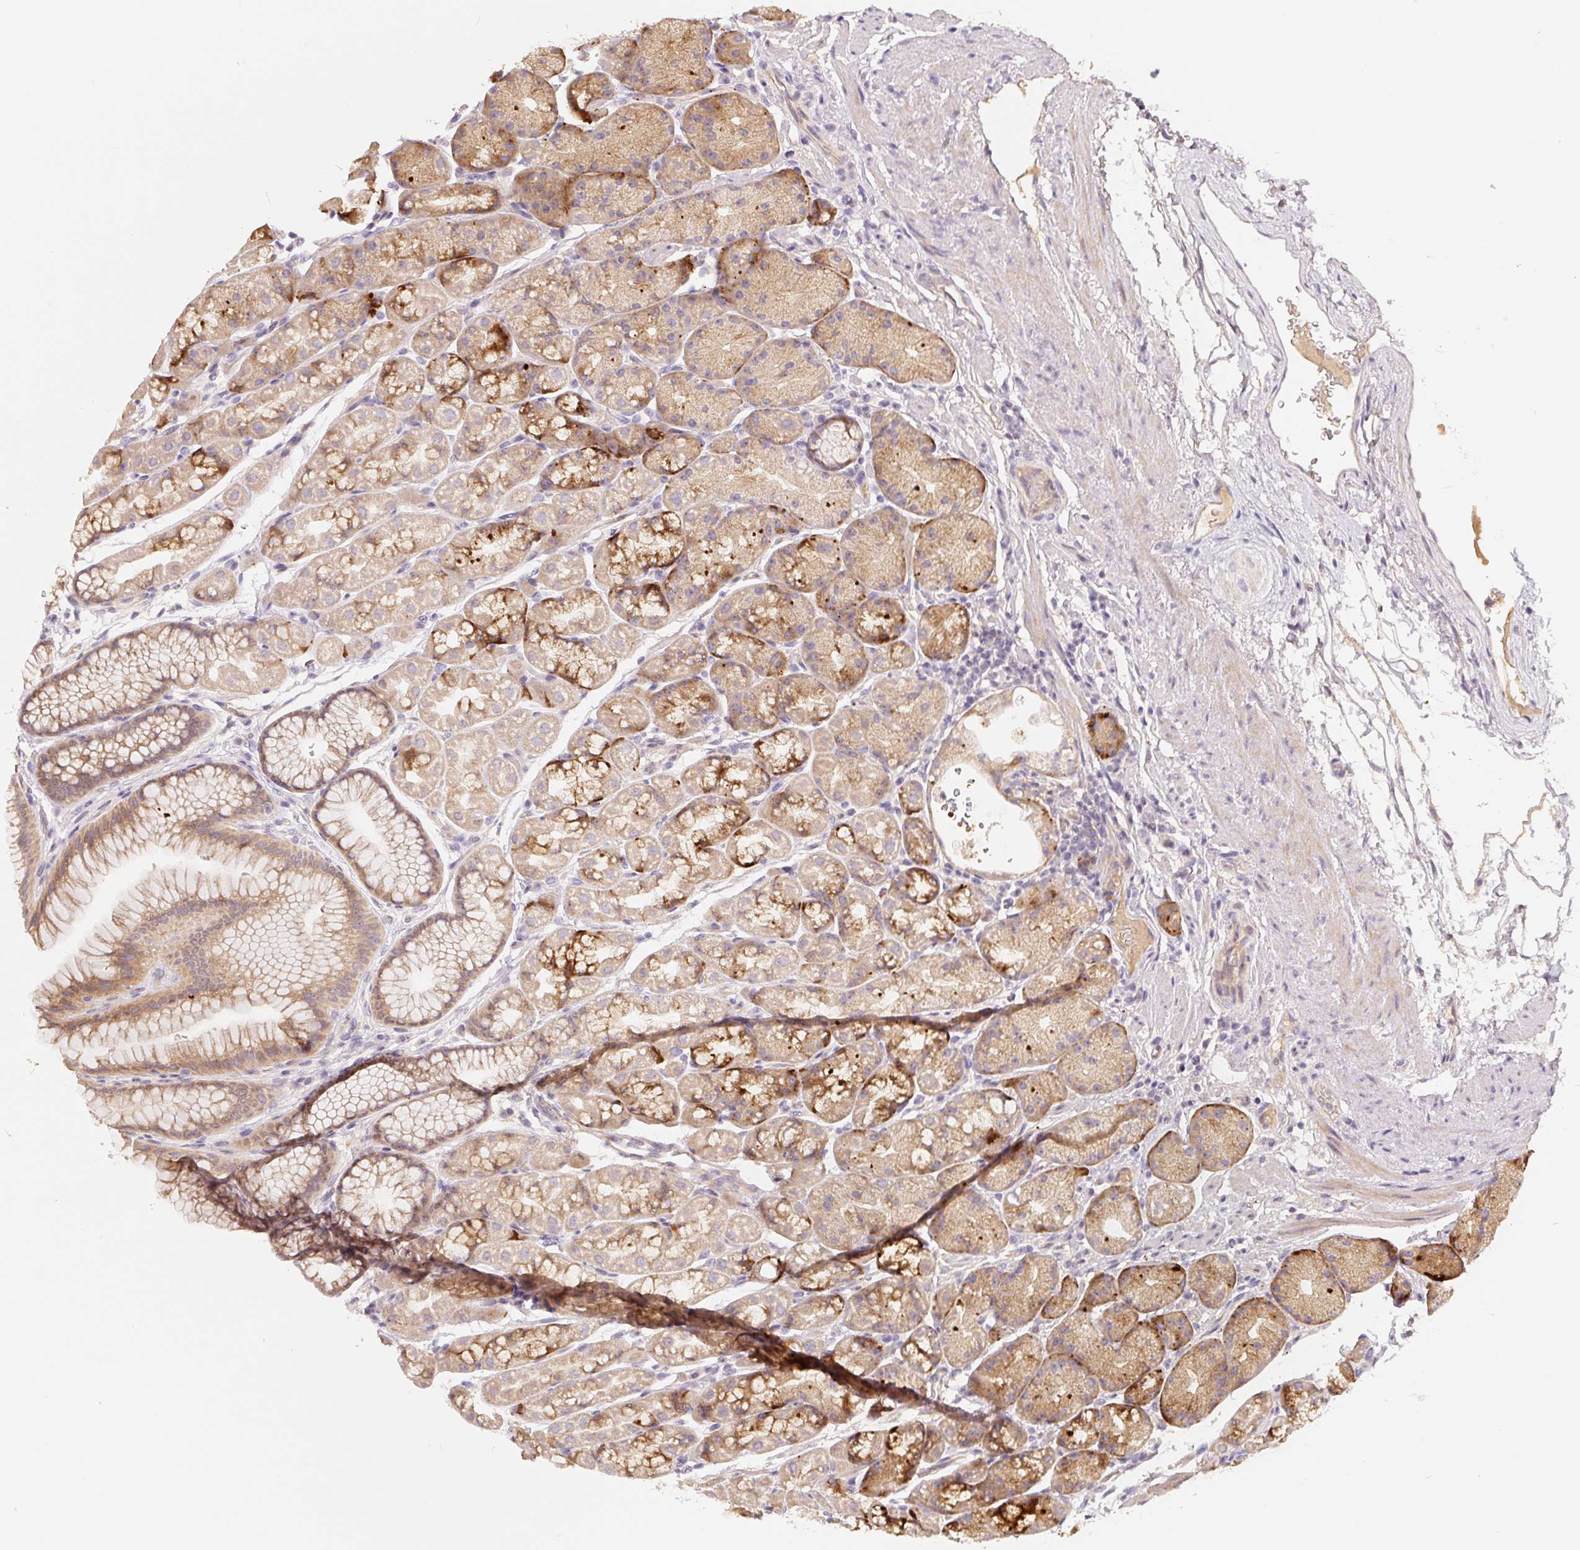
{"staining": {"intensity": "moderate", "quantity": "25%-75%", "location": "cytoplasmic/membranous"}, "tissue": "stomach", "cell_type": "Glandular cells", "image_type": "normal", "snomed": [{"axis": "morphology", "description": "Normal tissue, NOS"}, {"axis": "topography", "description": "Stomach, lower"}], "caption": "The image shows immunohistochemical staining of normal stomach. There is moderate cytoplasmic/membranous expression is appreciated in approximately 25%-75% of glandular cells. (DAB IHC, brown staining for protein, blue staining for nuclei).", "gene": "PWWP3B", "patient": {"sex": "male", "age": 67}}